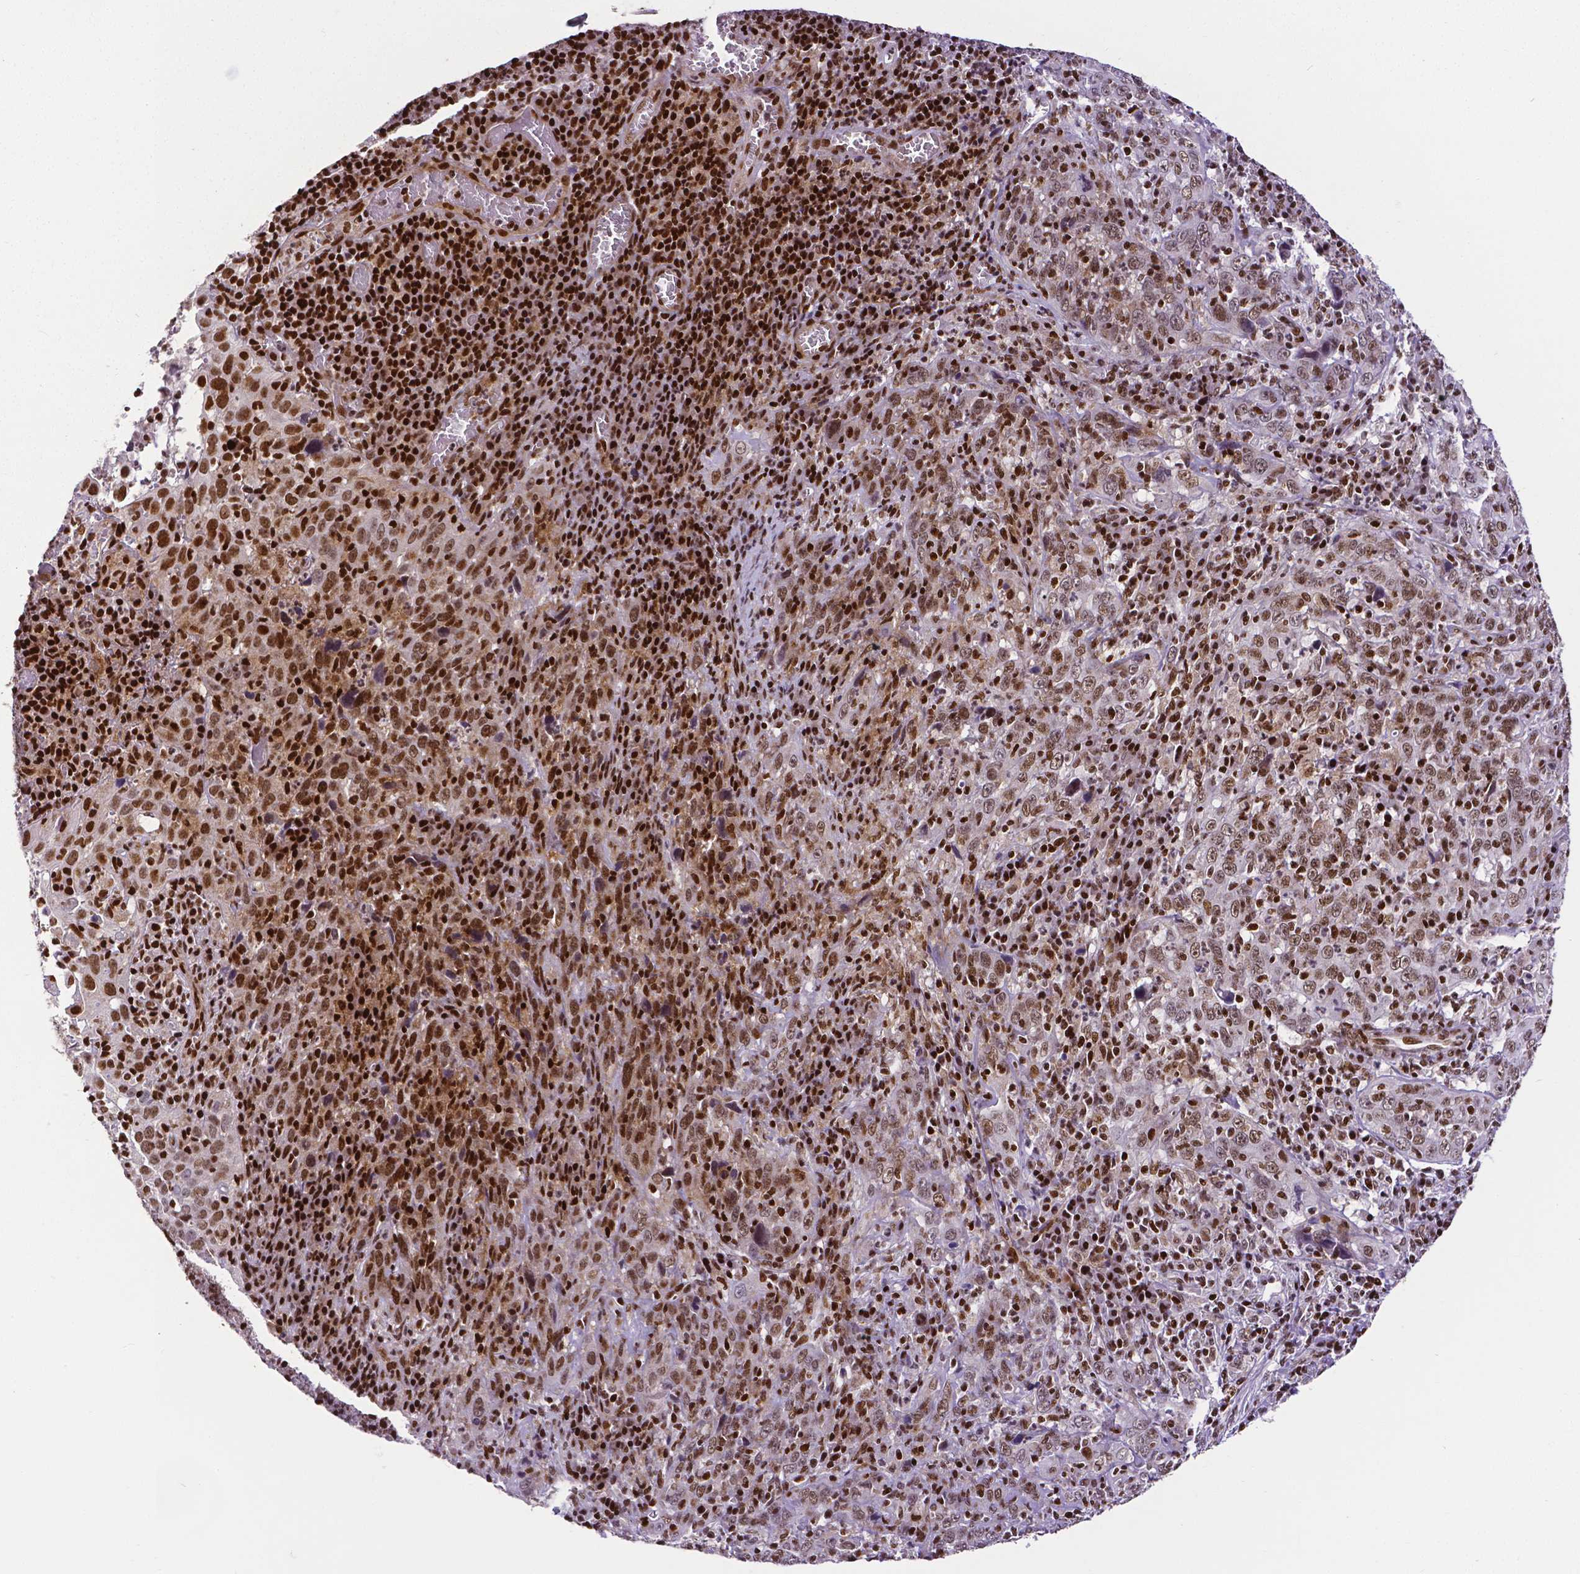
{"staining": {"intensity": "moderate", "quantity": ">75%", "location": "nuclear"}, "tissue": "cervical cancer", "cell_type": "Tumor cells", "image_type": "cancer", "snomed": [{"axis": "morphology", "description": "Squamous cell carcinoma, NOS"}, {"axis": "topography", "description": "Cervix"}], "caption": "Immunohistochemical staining of human cervical cancer (squamous cell carcinoma) shows medium levels of moderate nuclear protein staining in approximately >75% of tumor cells.", "gene": "CTCF", "patient": {"sex": "female", "age": 46}}